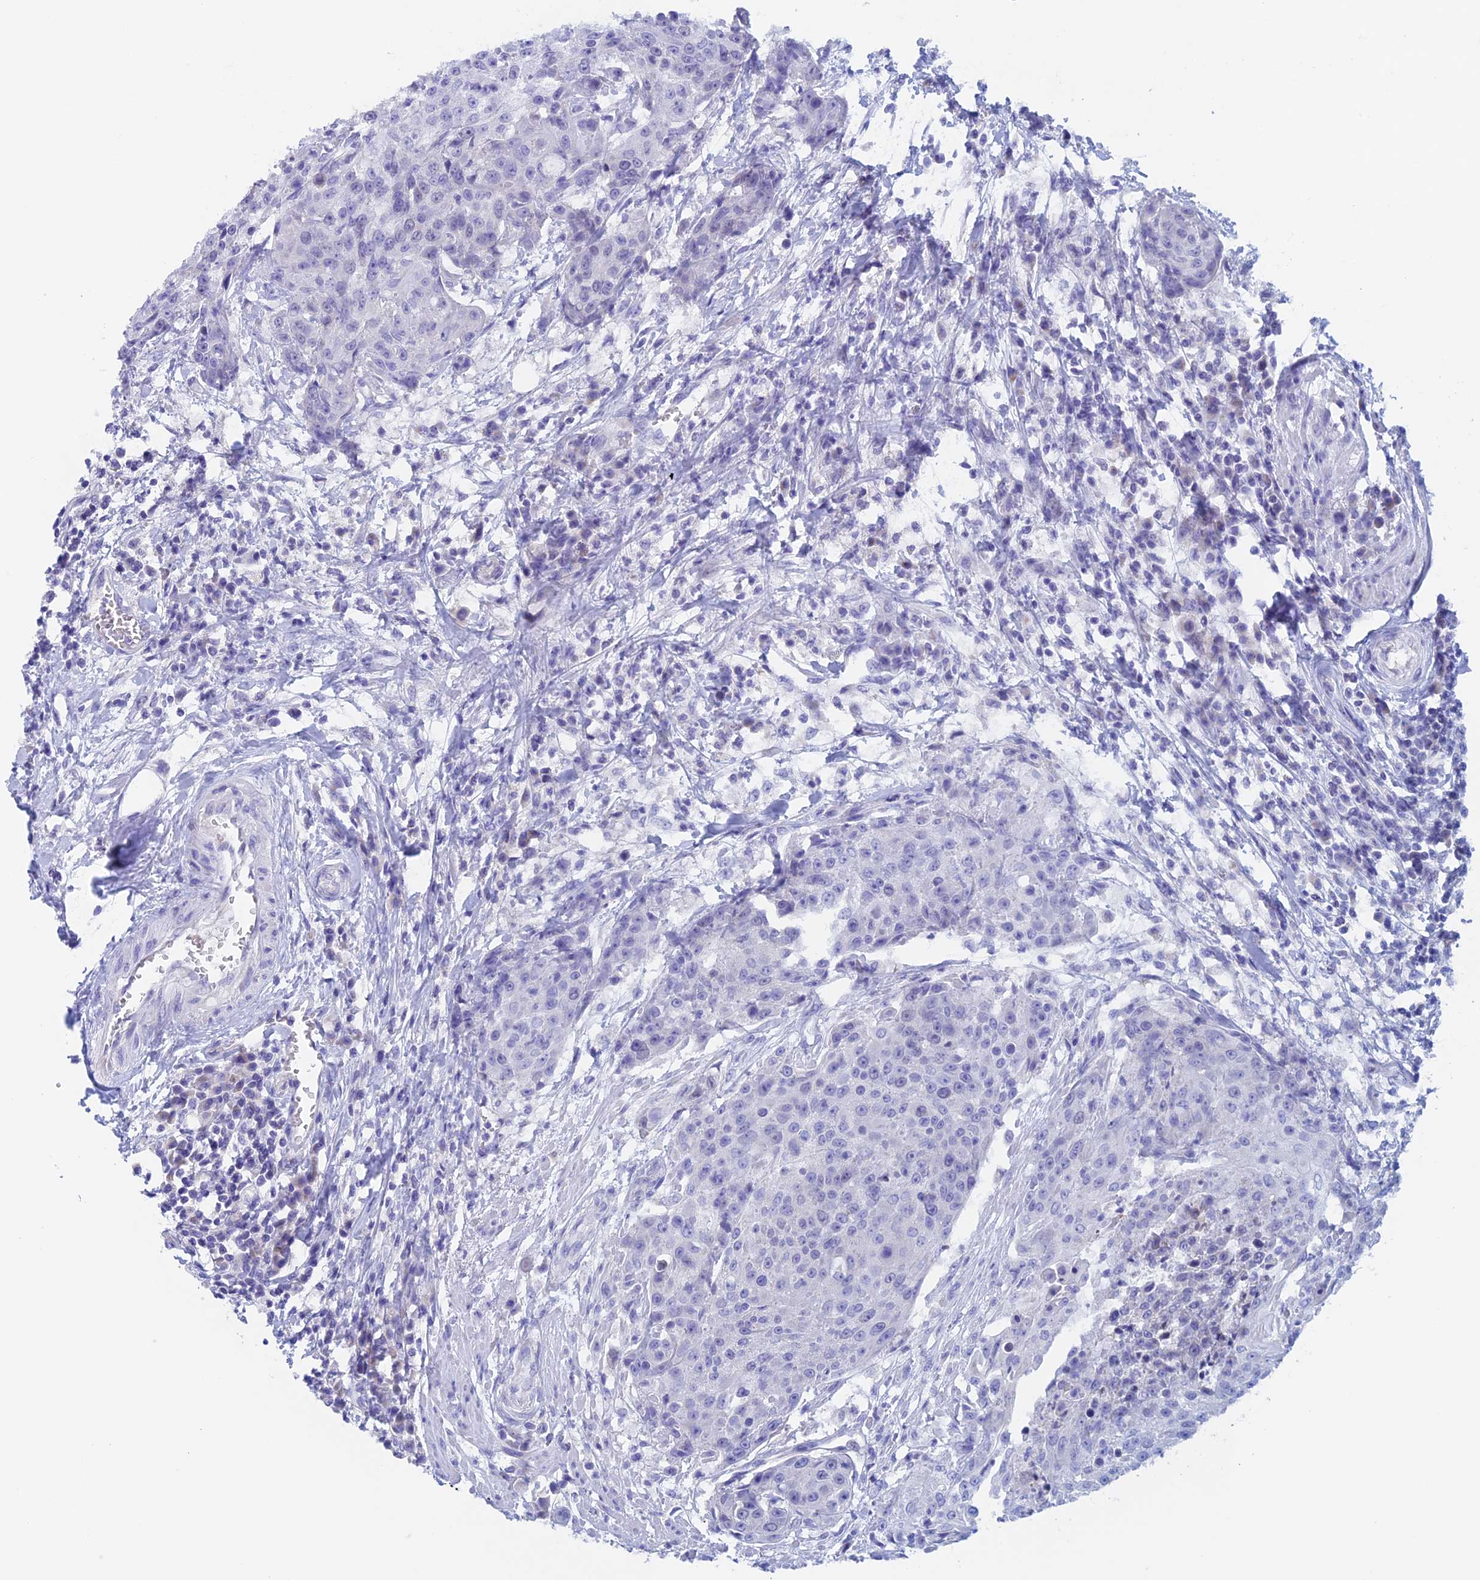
{"staining": {"intensity": "negative", "quantity": "none", "location": "none"}, "tissue": "urothelial cancer", "cell_type": "Tumor cells", "image_type": "cancer", "snomed": [{"axis": "morphology", "description": "Urothelial carcinoma, High grade"}, {"axis": "topography", "description": "Urinary bladder"}], "caption": "The histopathology image shows no significant staining in tumor cells of urothelial cancer.", "gene": "PSMC3IP", "patient": {"sex": "female", "age": 63}}